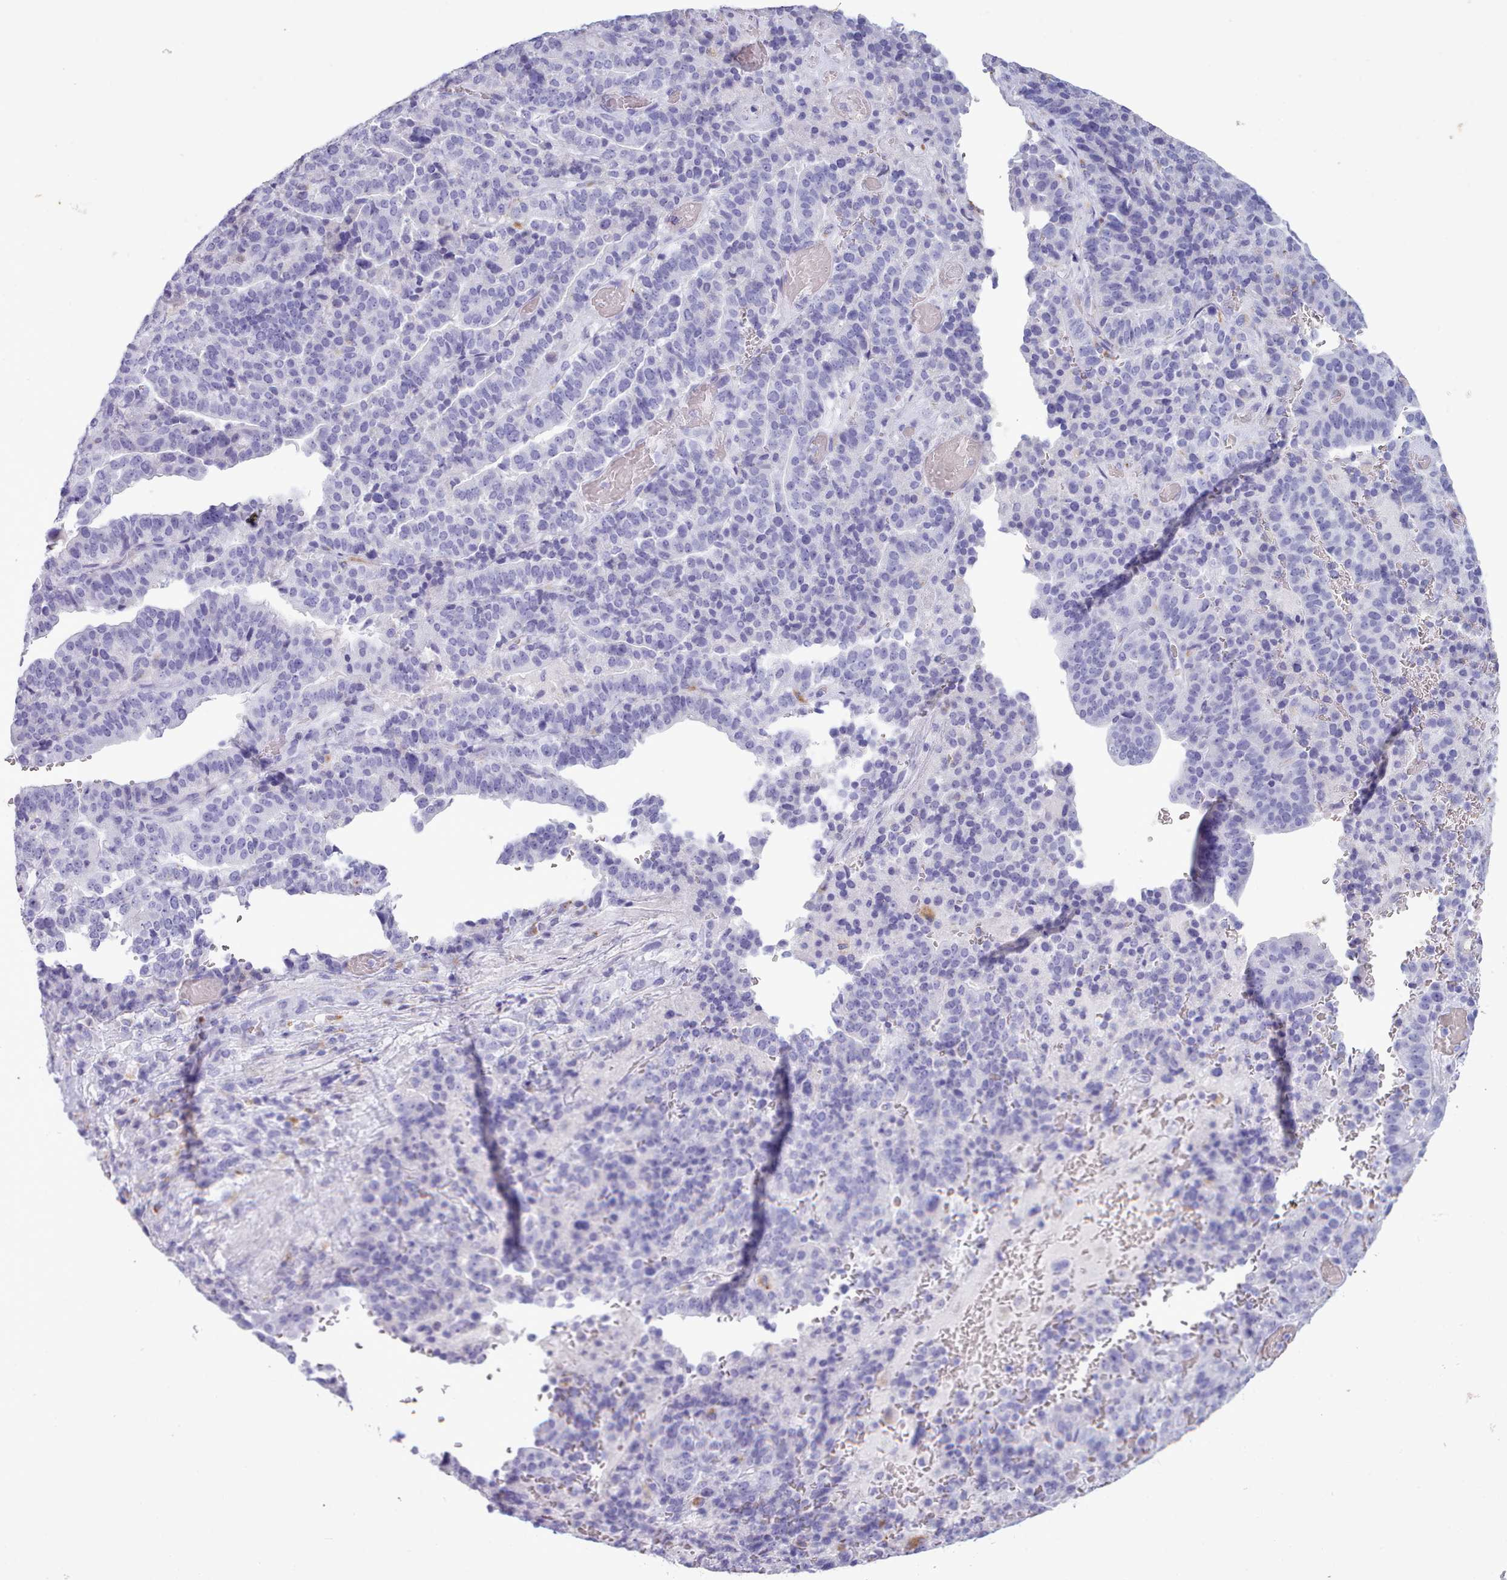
{"staining": {"intensity": "negative", "quantity": "none", "location": "none"}, "tissue": "stomach cancer", "cell_type": "Tumor cells", "image_type": "cancer", "snomed": [{"axis": "morphology", "description": "Adenocarcinoma, NOS"}, {"axis": "topography", "description": "Stomach"}], "caption": "DAB (3,3'-diaminobenzidine) immunohistochemical staining of human adenocarcinoma (stomach) shows no significant staining in tumor cells.", "gene": "GAA", "patient": {"sex": "male", "age": 48}}